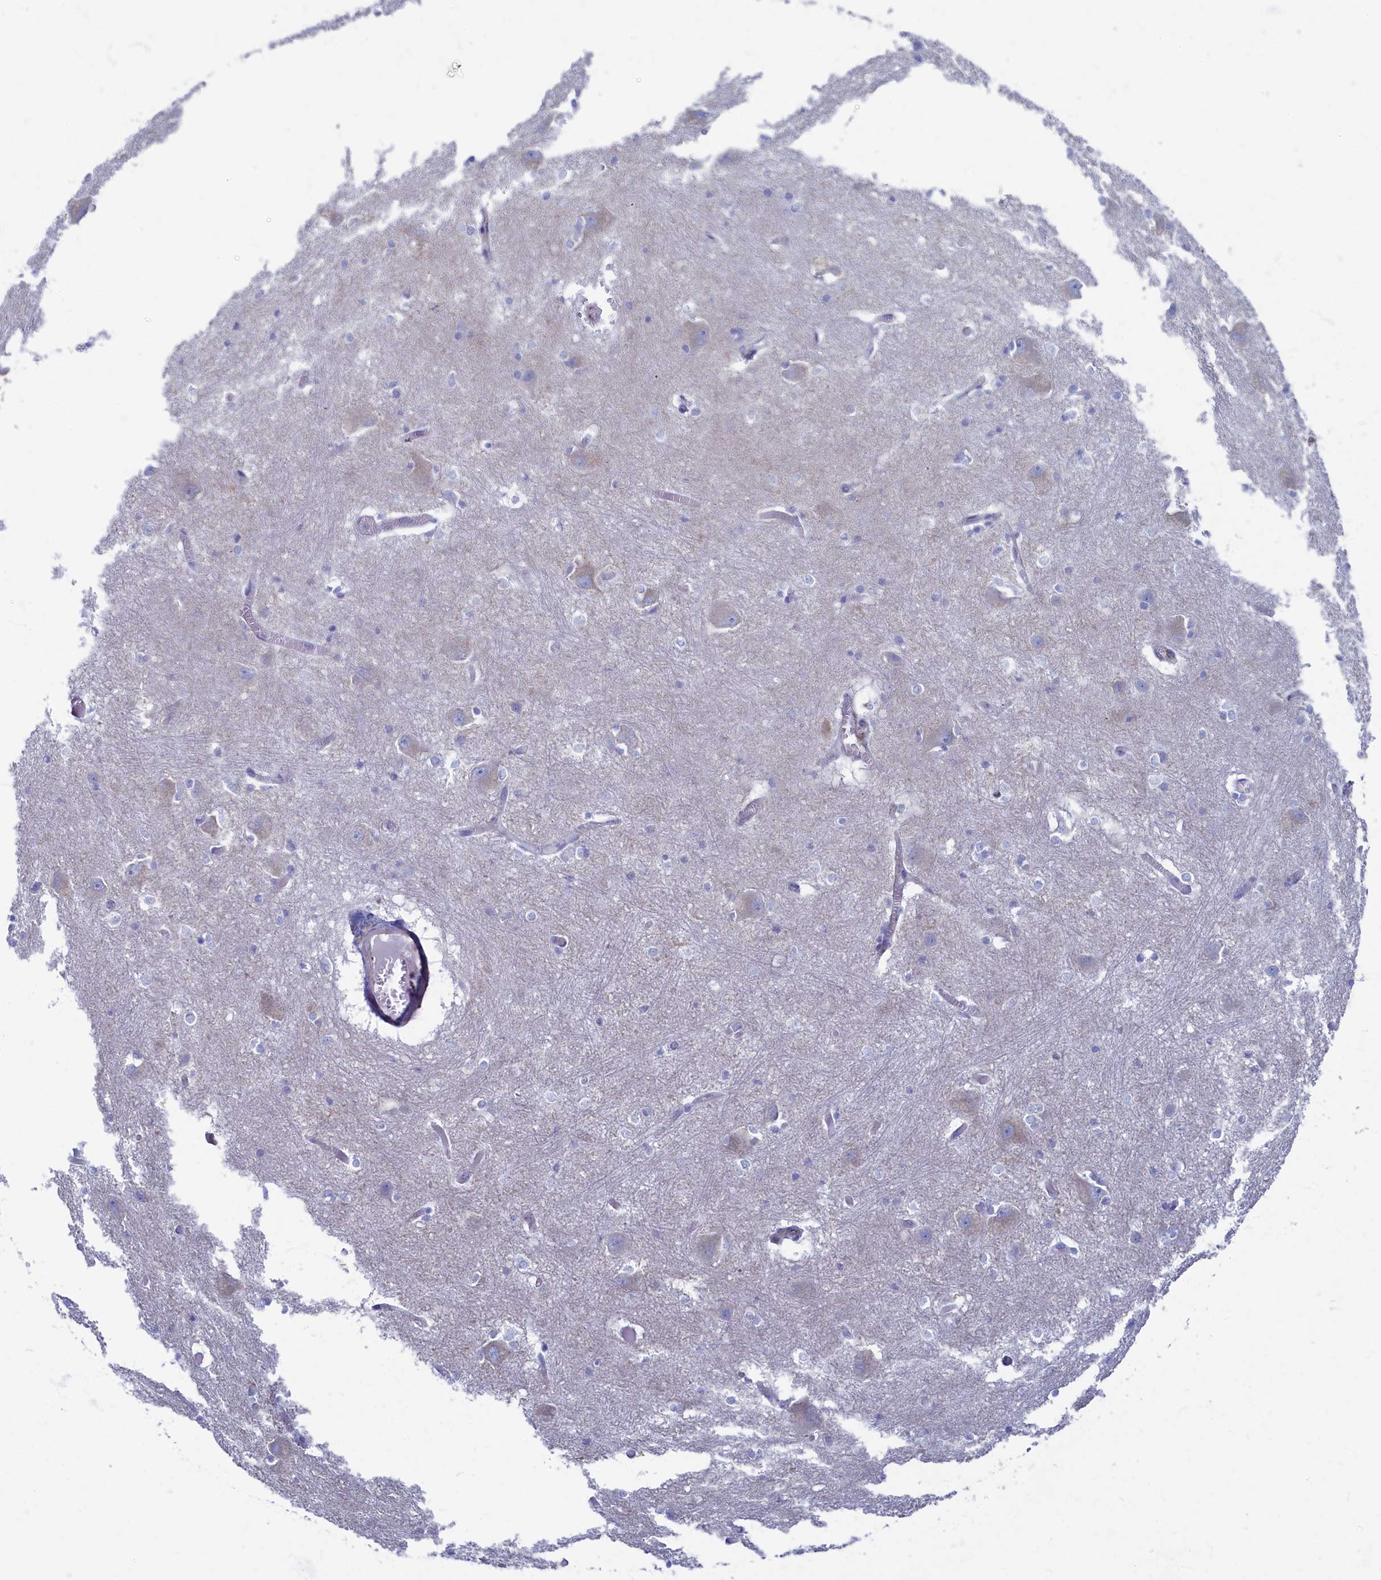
{"staining": {"intensity": "negative", "quantity": "none", "location": "none"}, "tissue": "caudate", "cell_type": "Glial cells", "image_type": "normal", "snomed": [{"axis": "morphology", "description": "Normal tissue, NOS"}, {"axis": "topography", "description": "Lateral ventricle wall"}], "caption": "Caudate was stained to show a protein in brown. There is no significant positivity in glial cells. (Brightfield microscopy of DAB IHC at high magnification).", "gene": "OCIAD2", "patient": {"sex": "male", "age": 37}}